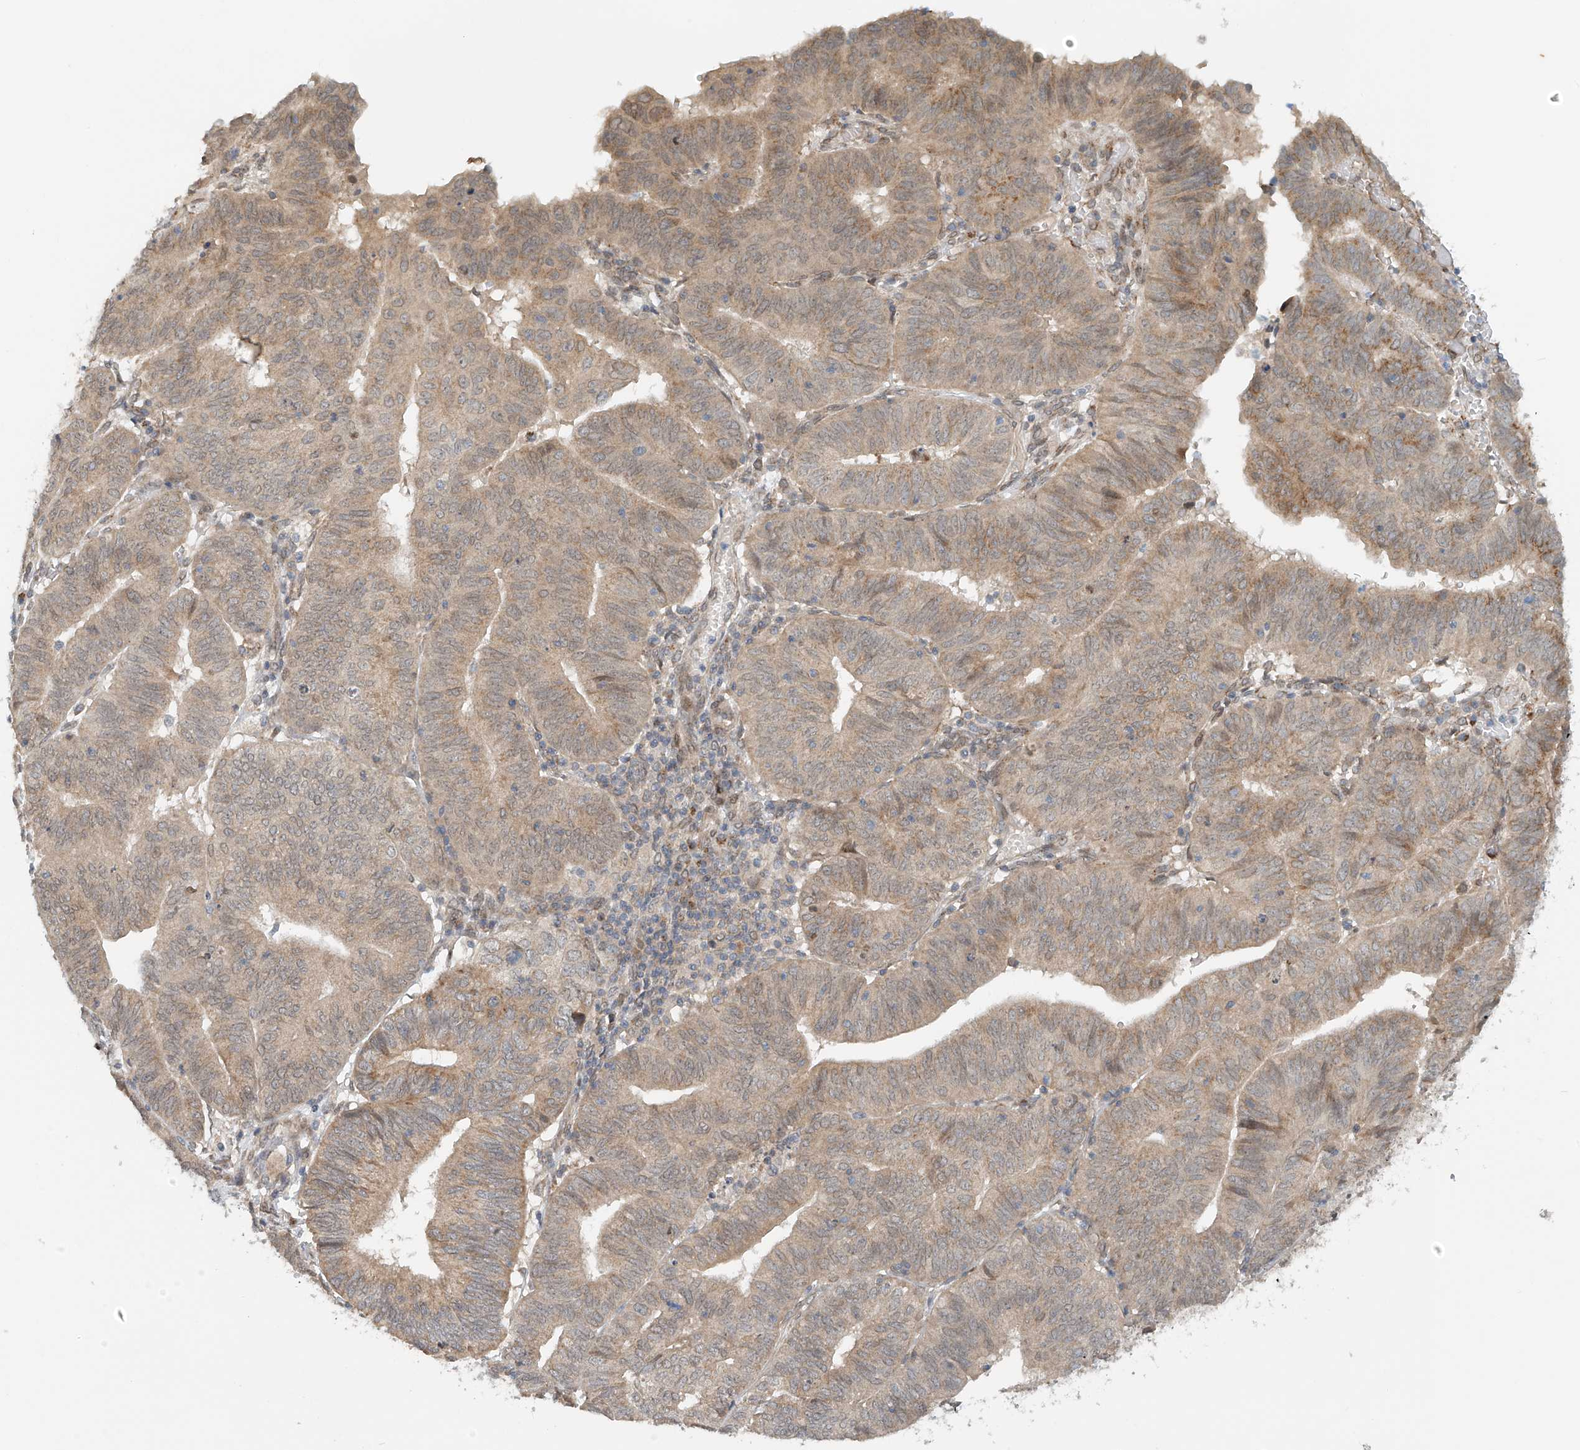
{"staining": {"intensity": "weak", "quantity": ">75%", "location": "cytoplasmic/membranous"}, "tissue": "endometrial cancer", "cell_type": "Tumor cells", "image_type": "cancer", "snomed": [{"axis": "morphology", "description": "Adenocarcinoma, NOS"}, {"axis": "topography", "description": "Uterus"}], "caption": "This is a histology image of immunohistochemistry staining of endometrial adenocarcinoma, which shows weak positivity in the cytoplasmic/membranous of tumor cells.", "gene": "STARD9", "patient": {"sex": "female", "age": 77}}